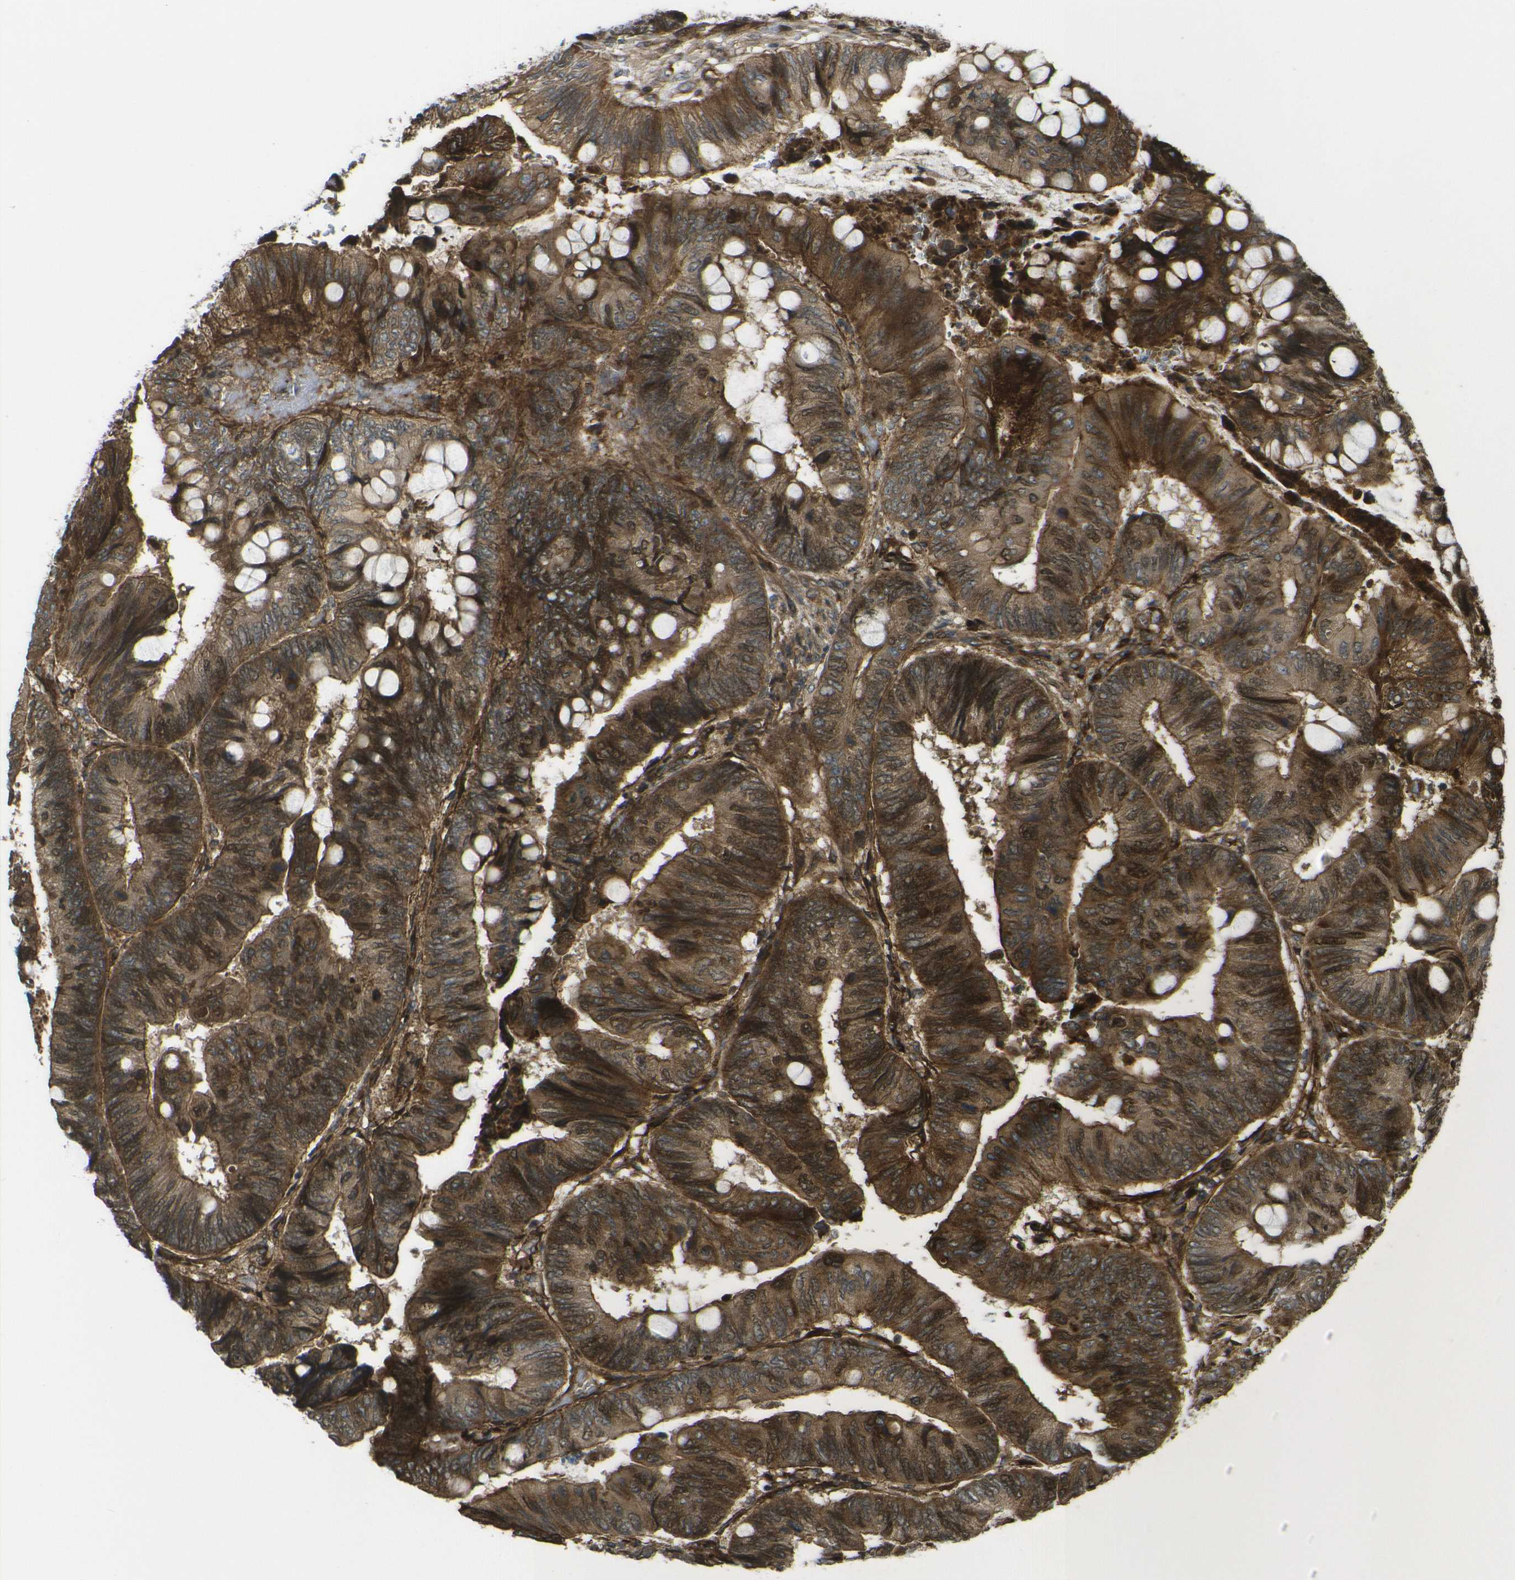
{"staining": {"intensity": "moderate", "quantity": ">75%", "location": "cytoplasmic/membranous,nuclear"}, "tissue": "colorectal cancer", "cell_type": "Tumor cells", "image_type": "cancer", "snomed": [{"axis": "morphology", "description": "Normal tissue, NOS"}, {"axis": "morphology", "description": "Adenocarcinoma, NOS"}, {"axis": "topography", "description": "Rectum"}, {"axis": "topography", "description": "Peripheral nerve tissue"}], "caption": "Protein expression analysis of colorectal cancer reveals moderate cytoplasmic/membranous and nuclear positivity in approximately >75% of tumor cells.", "gene": "ECE1", "patient": {"sex": "male", "age": 92}}